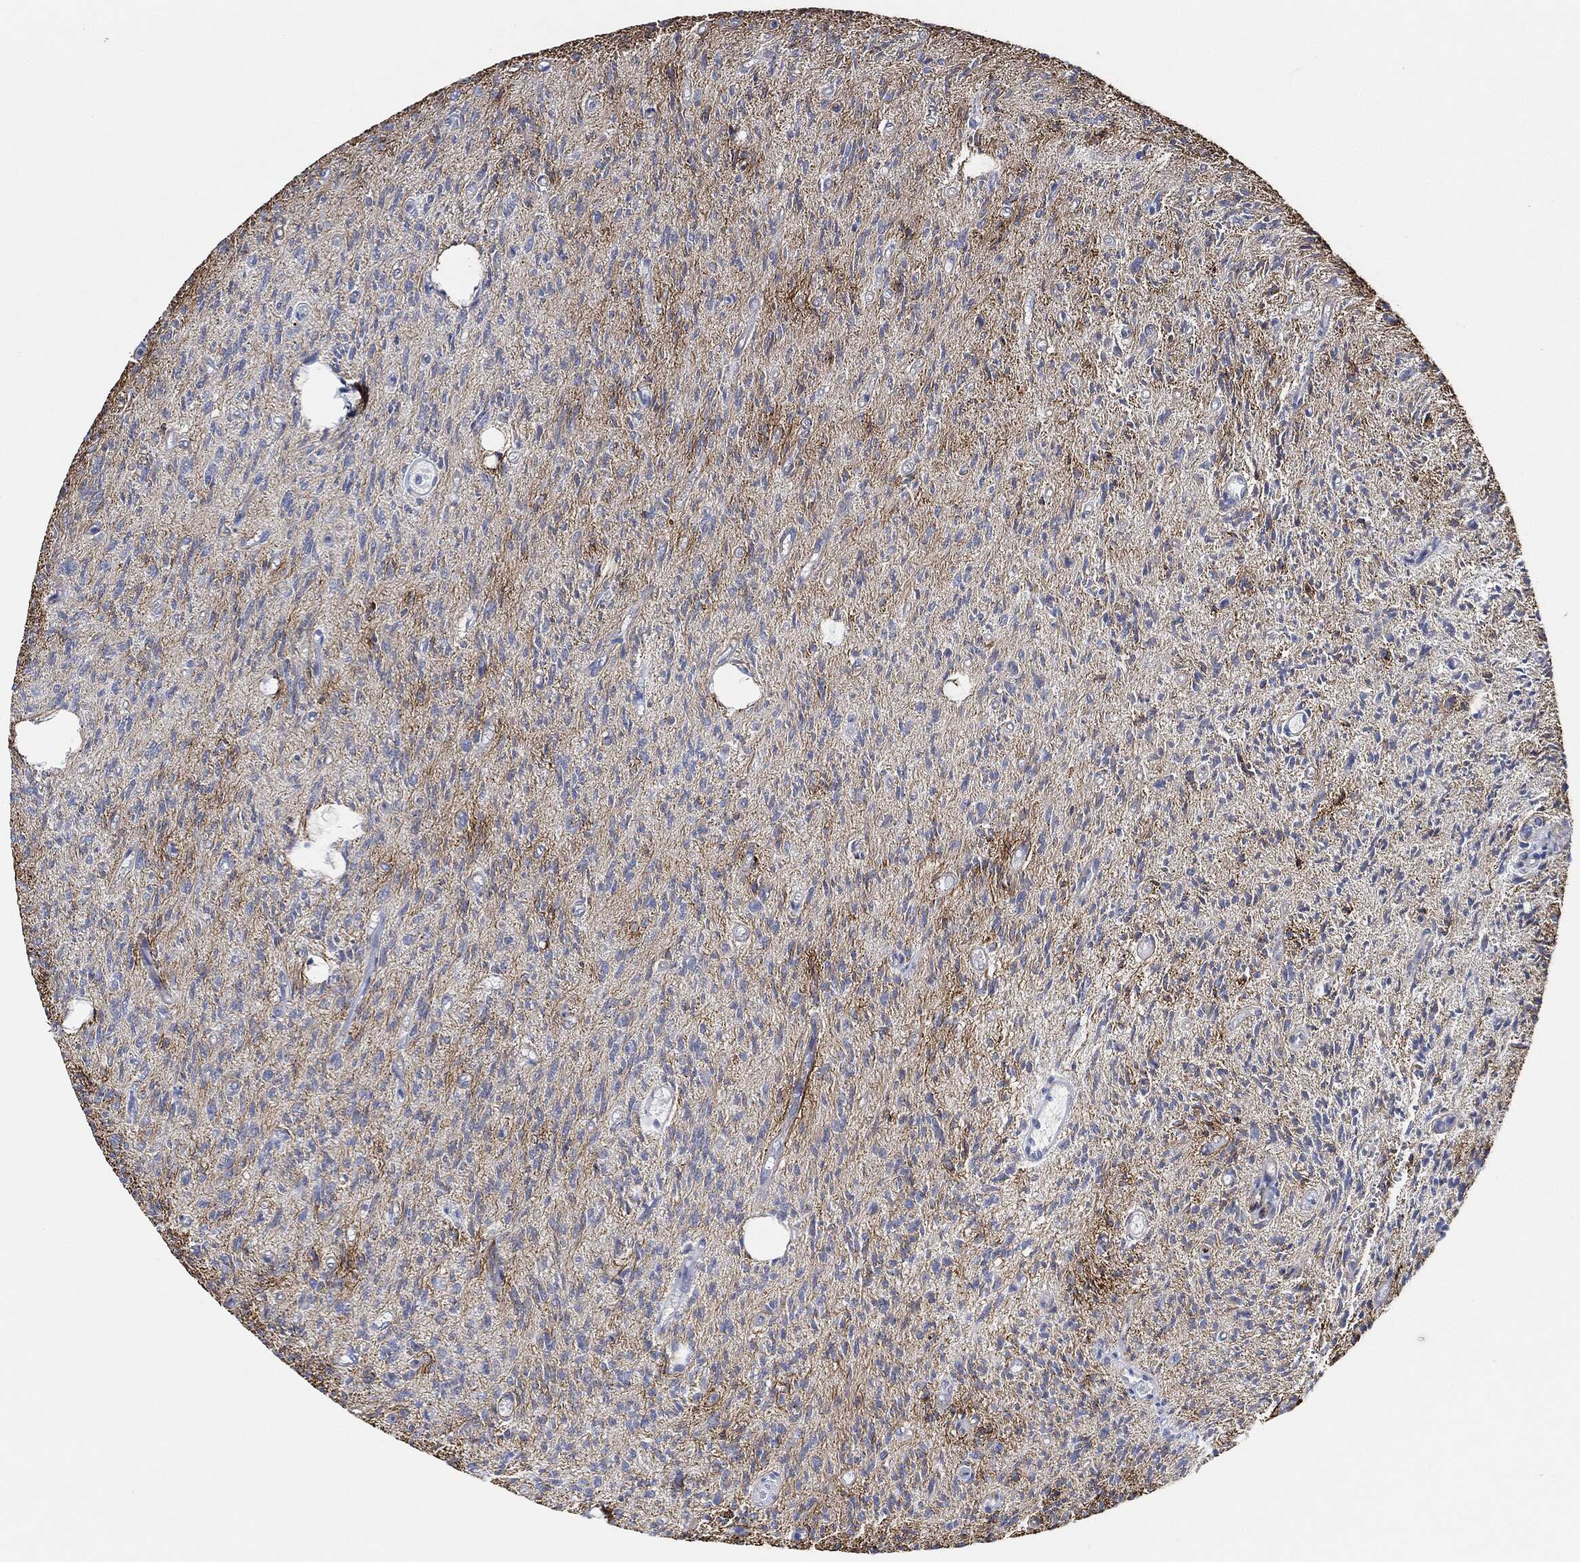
{"staining": {"intensity": "negative", "quantity": "none", "location": "none"}, "tissue": "glioma", "cell_type": "Tumor cells", "image_type": "cancer", "snomed": [{"axis": "morphology", "description": "Glioma, malignant, High grade"}, {"axis": "topography", "description": "Brain"}], "caption": "The histopathology image demonstrates no significant expression in tumor cells of high-grade glioma (malignant).", "gene": "THSD1", "patient": {"sex": "male", "age": 64}}